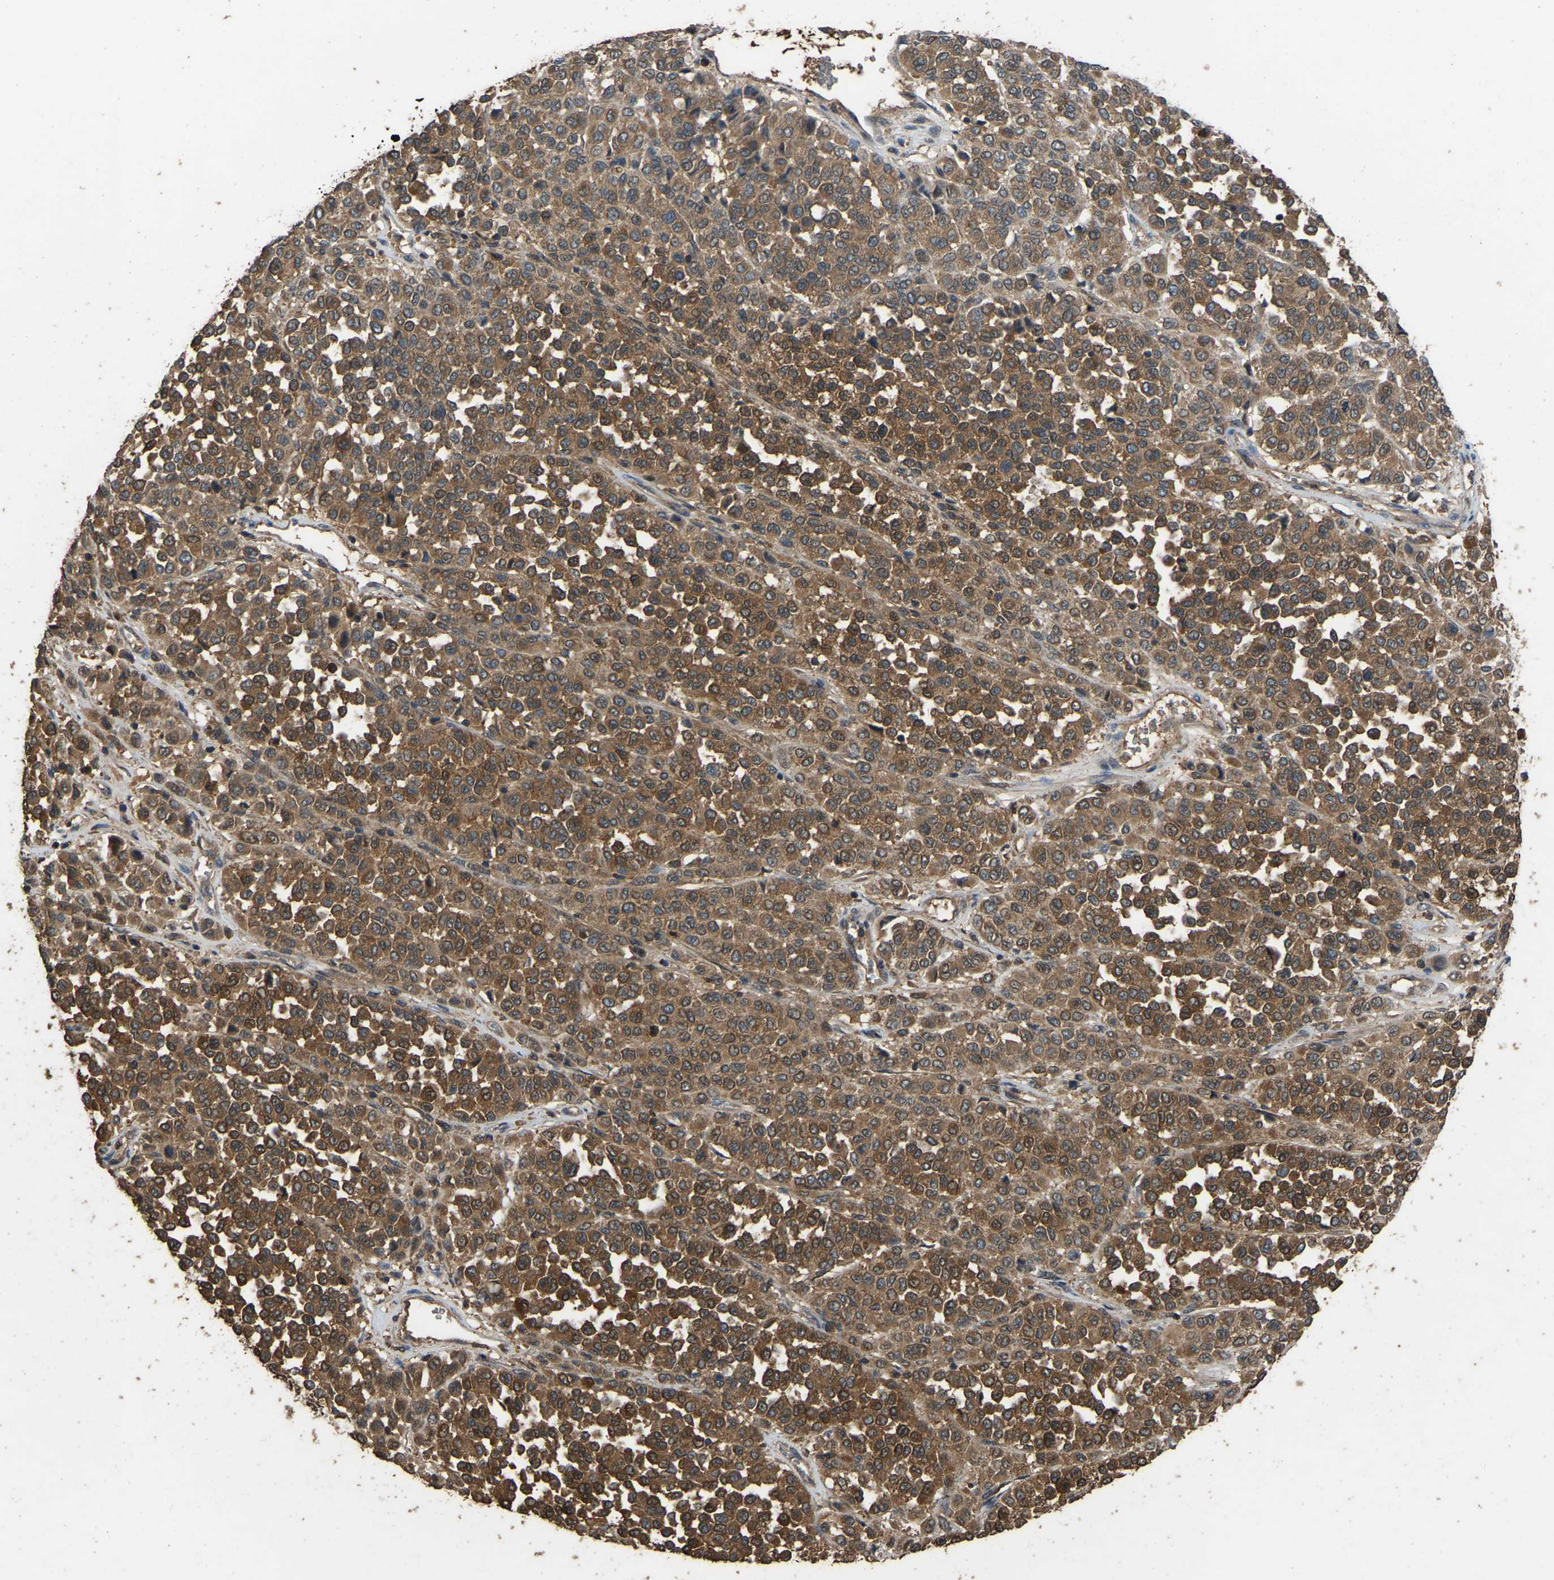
{"staining": {"intensity": "strong", "quantity": ">75%", "location": "cytoplasmic/membranous"}, "tissue": "melanoma", "cell_type": "Tumor cells", "image_type": "cancer", "snomed": [{"axis": "morphology", "description": "Malignant melanoma, Metastatic site"}, {"axis": "topography", "description": "Pancreas"}], "caption": "This is a micrograph of immunohistochemistry (IHC) staining of melanoma, which shows strong staining in the cytoplasmic/membranous of tumor cells.", "gene": "FHIT", "patient": {"sex": "female", "age": 30}}